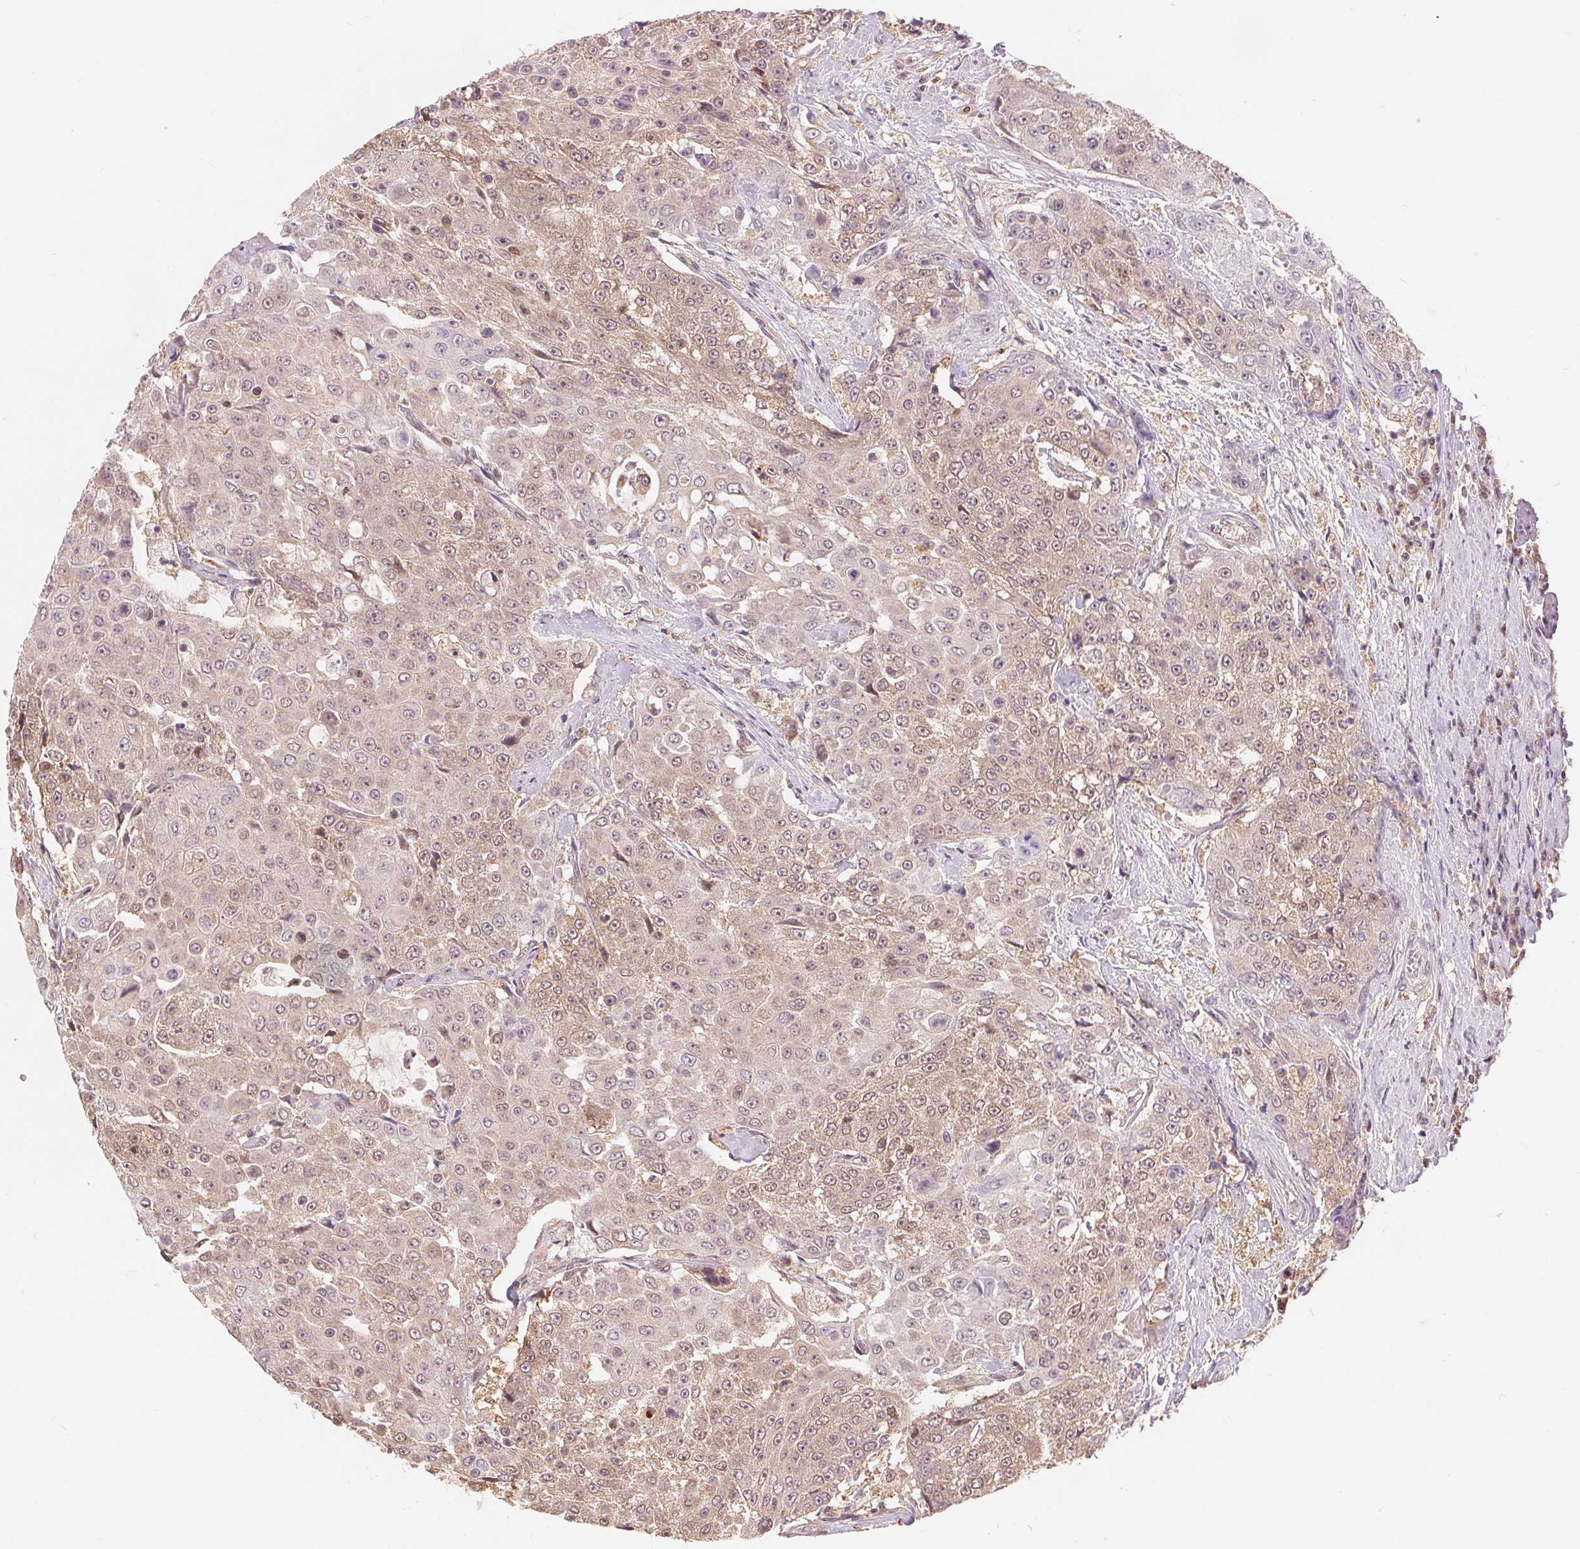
{"staining": {"intensity": "weak", "quantity": "25%-75%", "location": "cytoplasmic/membranous,nuclear"}, "tissue": "urothelial cancer", "cell_type": "Tumor cells", "image_type": "cancer", "snomed": [{"axis": "morphology", "description": "Urothelial carcinoma, High grade"}, {"axis": "topography", "description": "Urinary bladder"}], "caption": "This micrograph displays immunohistochemistry (IHC) staining of high-grade urothelial carcinoma, with low weak cytoplasmic/membranous and nuclear positivity in about 25%-75% of tumor cells.", "gene": "TMEM273", "patient": {"sex": "female", "age": 63}}